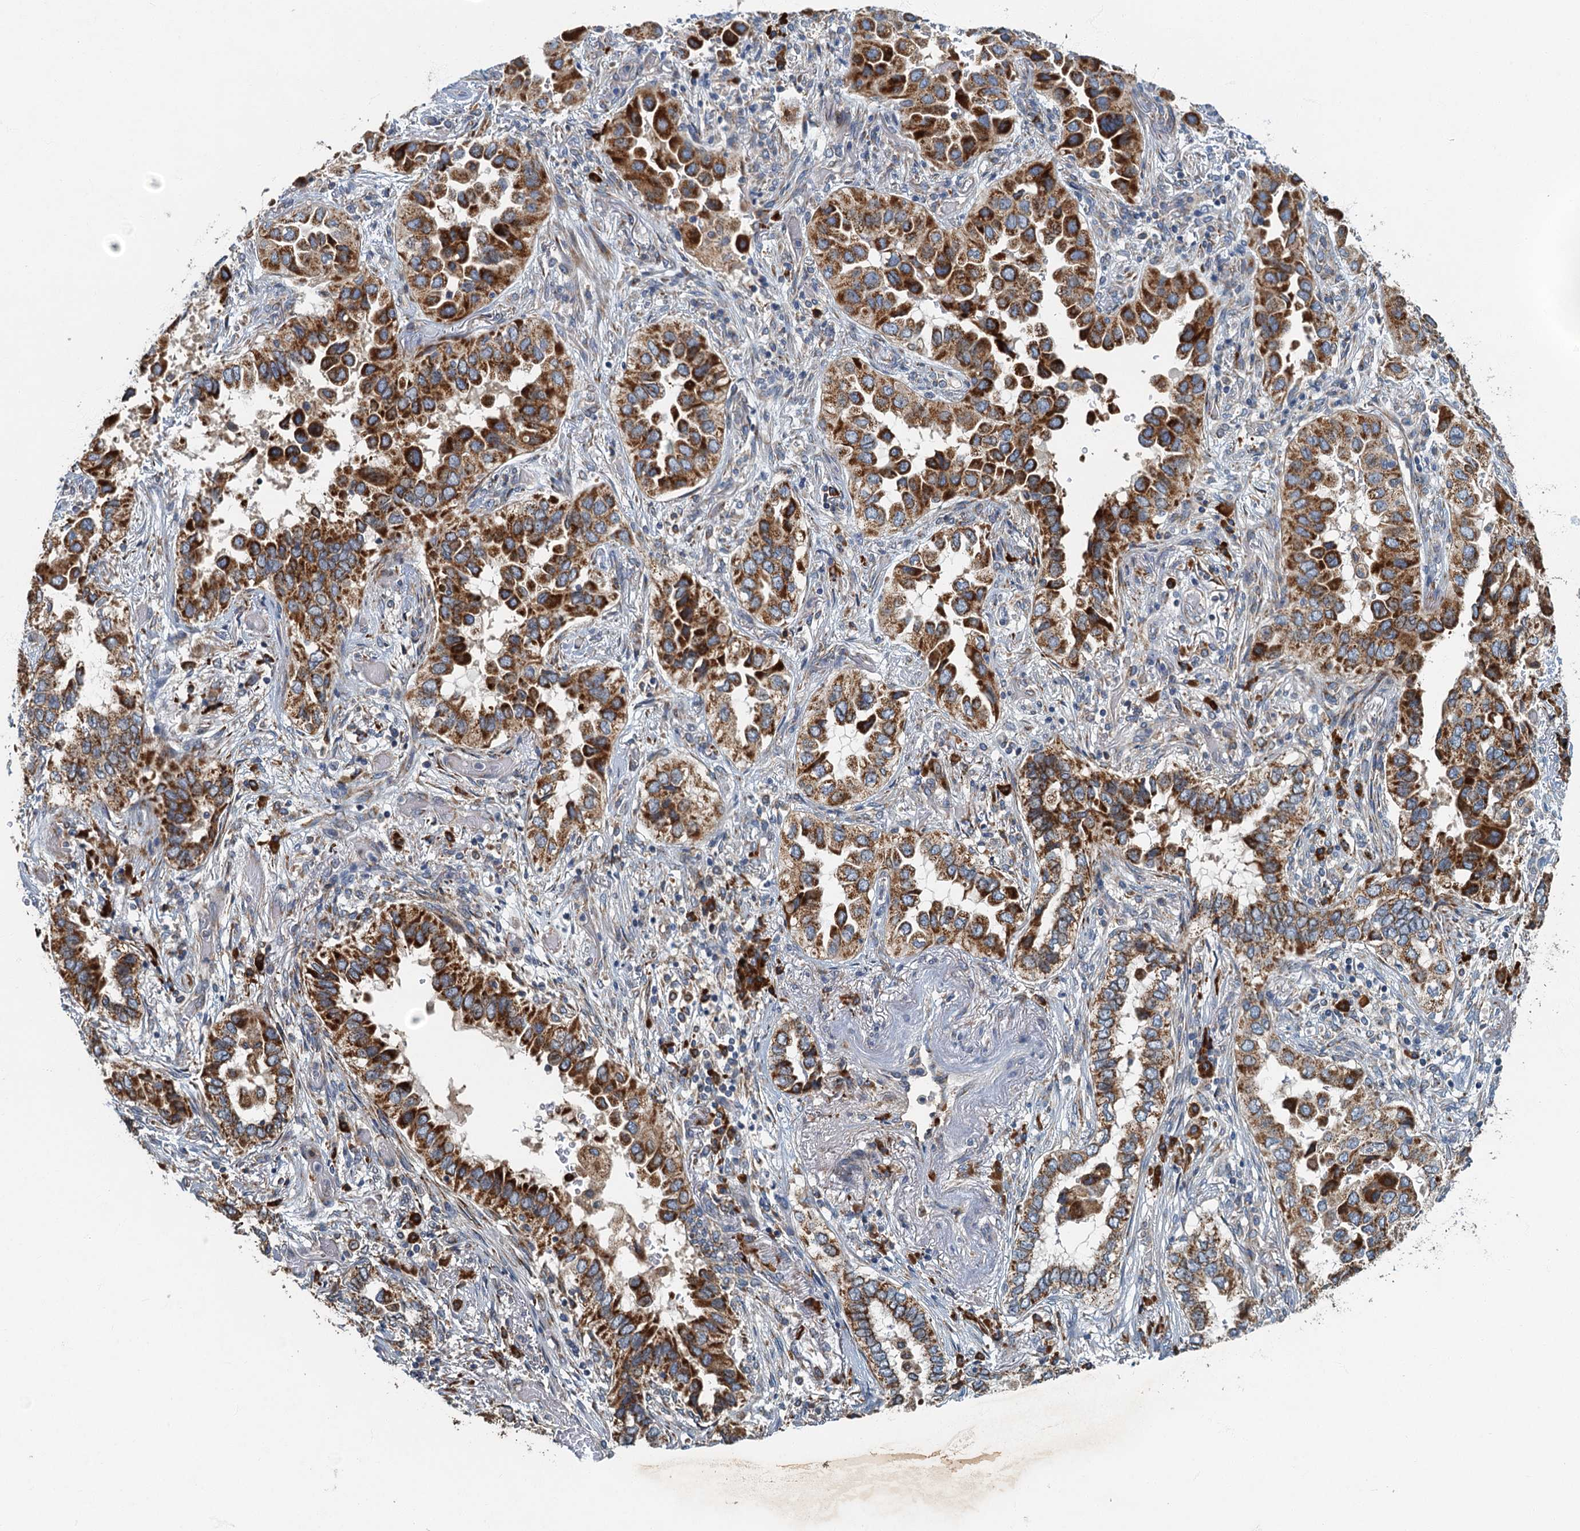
{"staining": {"intensity": "strong", "quantity": ">75%", "location": "cytoplasmic/membranous"}, "tissue": "lung cancer", "cell_type": "Tumor cells", "image_type": "cancer", "snomed": [{"axis": "morphology", "description": "Adenocarcinoma, NOS"}, {"axis": "topography", "description": "Lung"}], "caption": "This photomicrograph exhibits IHC staining of human lung cancer, with high strong cytoplasmic/membranous positivity in approximately >75% of tumor cells.", "gene": "SPDYC", "patient": {"sex": "female", "age": 76}}